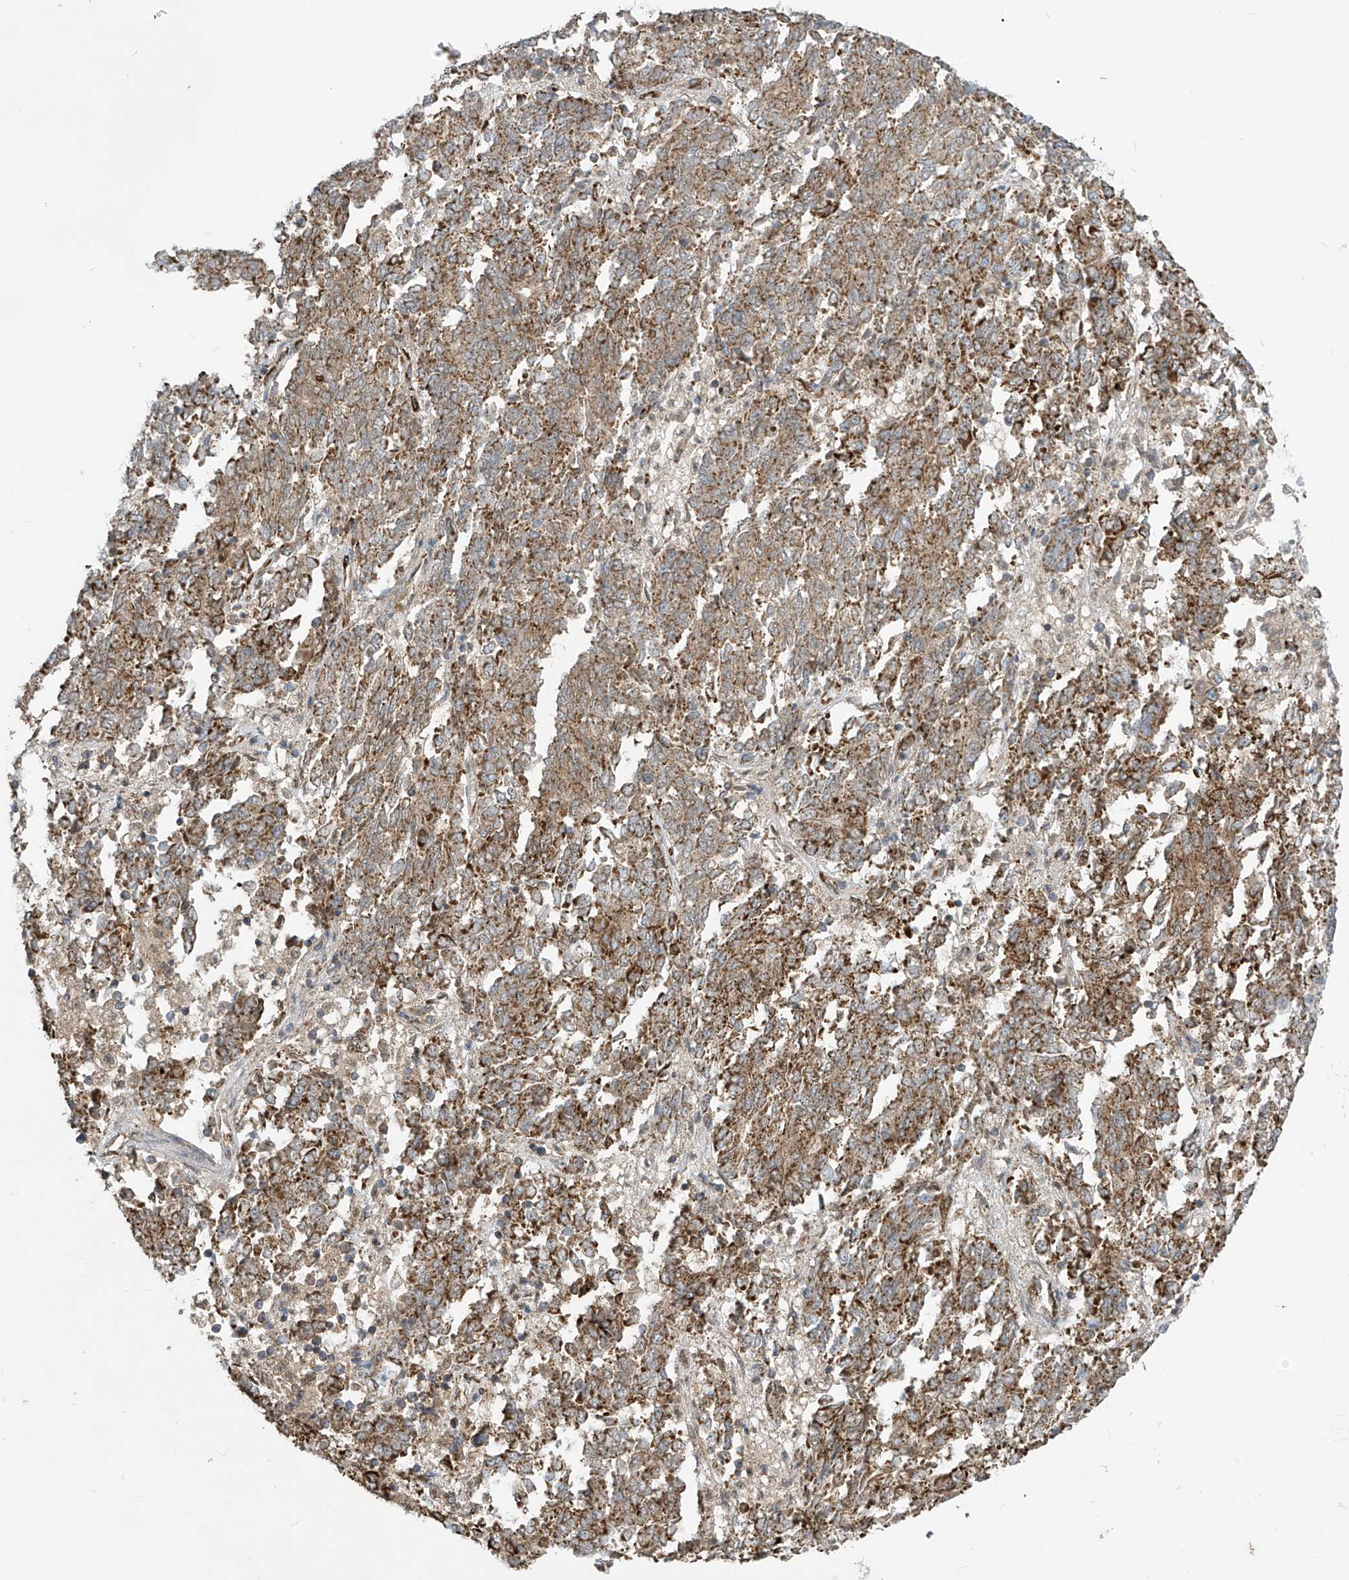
{"staining": {"intensity": "moderate", "quantity": ">75%", "location": "cytoplasmic/membranous"}, "tissue": "endometrial cancer", "cell_type": "Tumor cells", "image_type": "cancer", "snomed": [{"axis": "morphology", "description": "Adenocarcinoma, NOS"}, {"axis": "topography", "description": "Endometrium"}], "caption": "Immunohistochemistry staining of endometrial adenocarcinoma, which demonstrates medium levels of moderate cytoplasmic/membranous expression in about >75% of tumor cells indicating moderate cytoplasmic/membranous protein expression. The staining was performed using DAB (3,3'-diaminobenzidine) (brown) for protein detection and nuclei were counterstained in hematoxylin (blue).", "gene": "METTL6", "patient": {"sex": "female", "age": 80}}